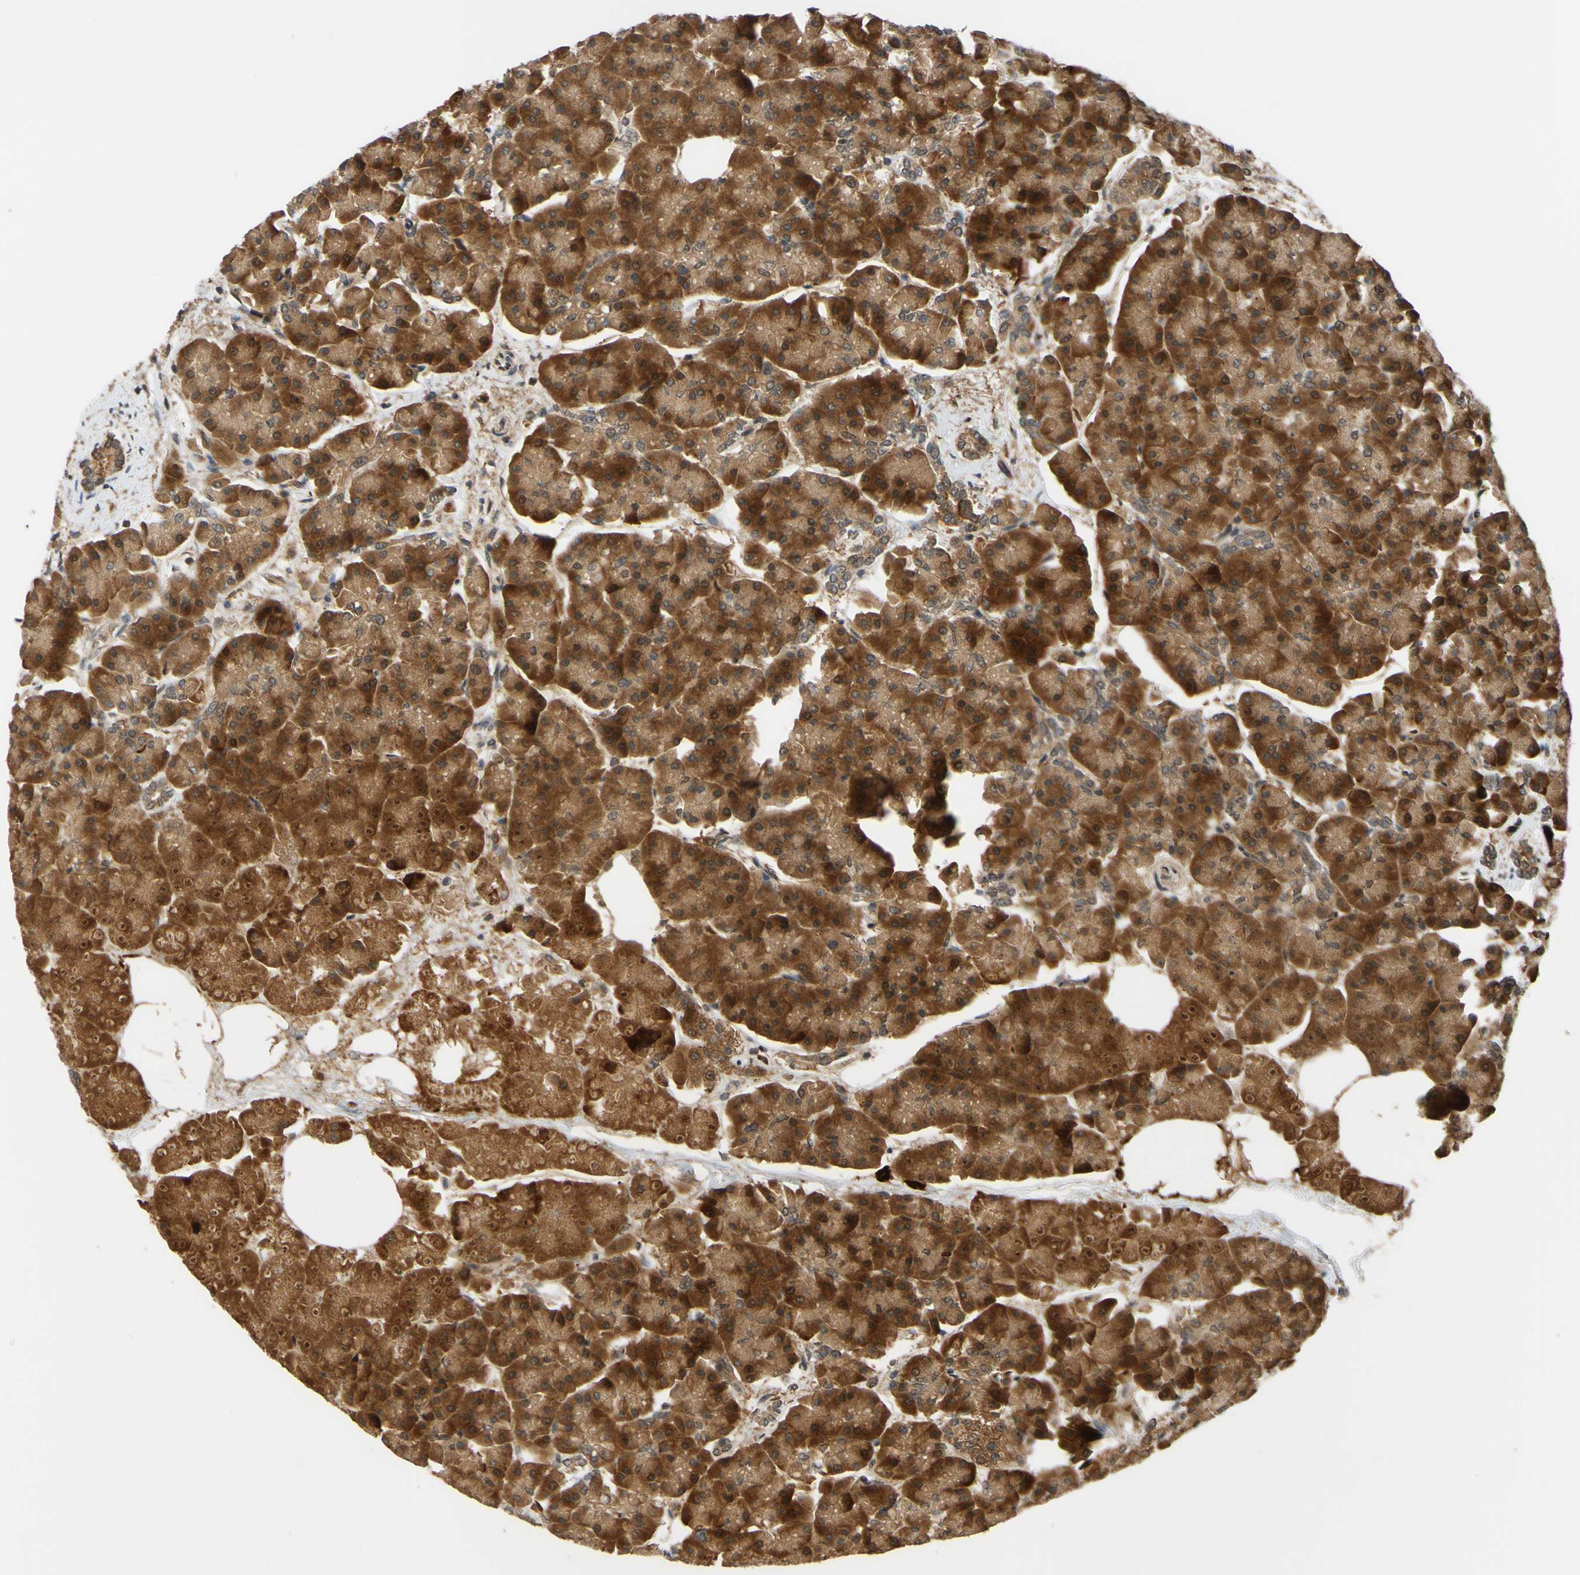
{"staining": {"intensity": "strong", "quantity": ">75%", "location": "cytoplasmic/membranous"}, "tissue": "pancreas", "cell_type": "Exocrine glandular cells", "image_type": "normal", "snomed": [{"axis": "morphology", "description": "Normal tissue, NOS"}, {"axis": "topography", "description": "Pancreas"}], "caption": "This image demonstrates normal pancreas stained with IHC to label a protein in brown. The cytoplasmic/membranous of exocrine glandular cells show strong positivity for the protein. Nuclei are counter-stained blue.", "gene": "ABCC8", "patient": {"sex": "female", "age": 70}}